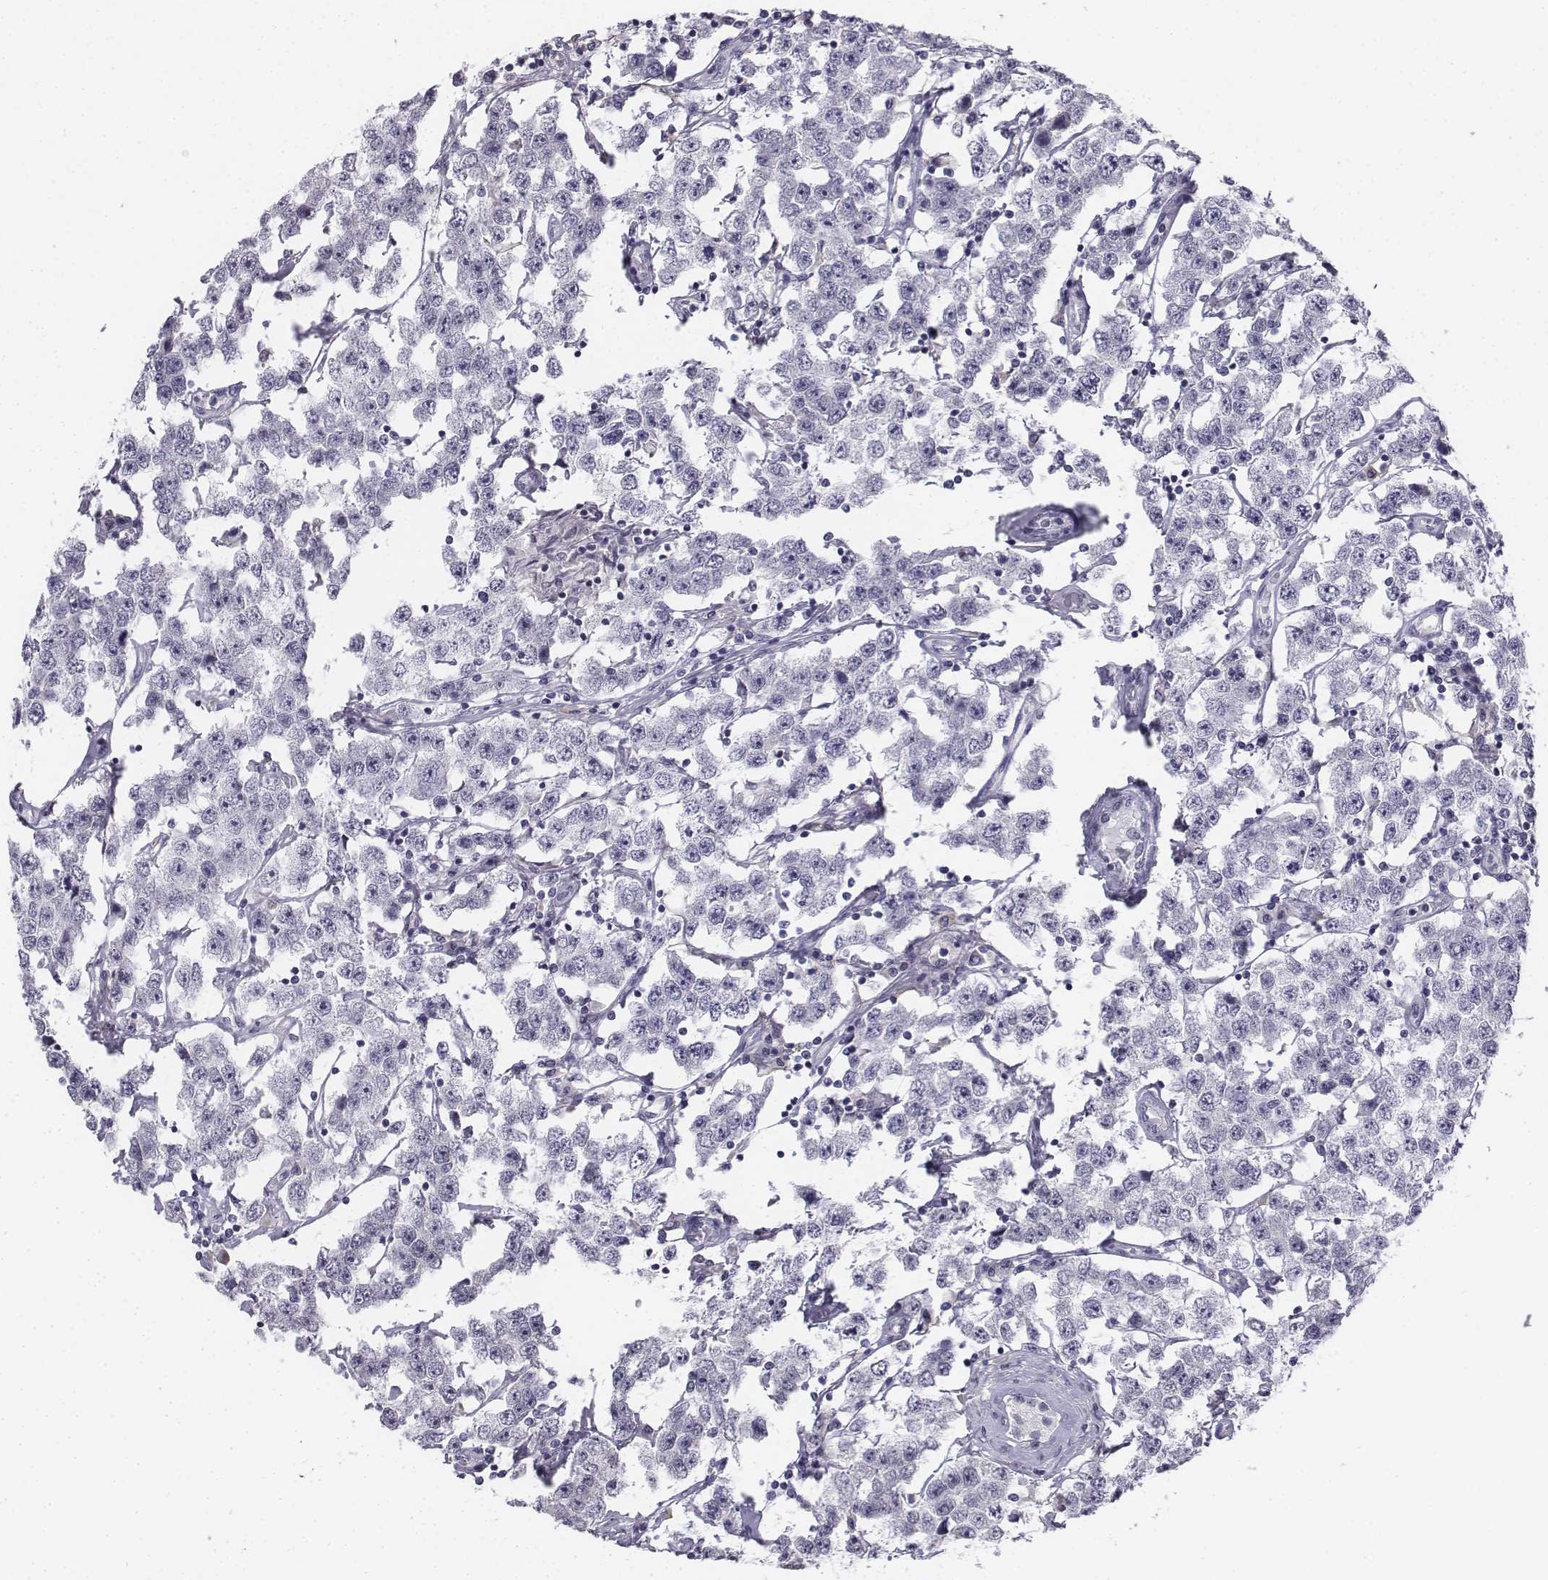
{"staining": {"intensity": "negative", "quantity": "none", "location": "none"}, "tissue": "testis cancer", "cell_type": "Tumor cells", "image_type": "cancer", "snomed": [{"axis": "morphology", "description": "Seminoma, NOS"}, {"axis": "topography", "description": "Testis"}], "caption": "A high-resolution image shows immunohistochemistry staining of testis cancer (seminoma), which exhibits no significant expression in tumor cells.", "gene": "PENK", "patient": {"sex": "male", "age": 52}}